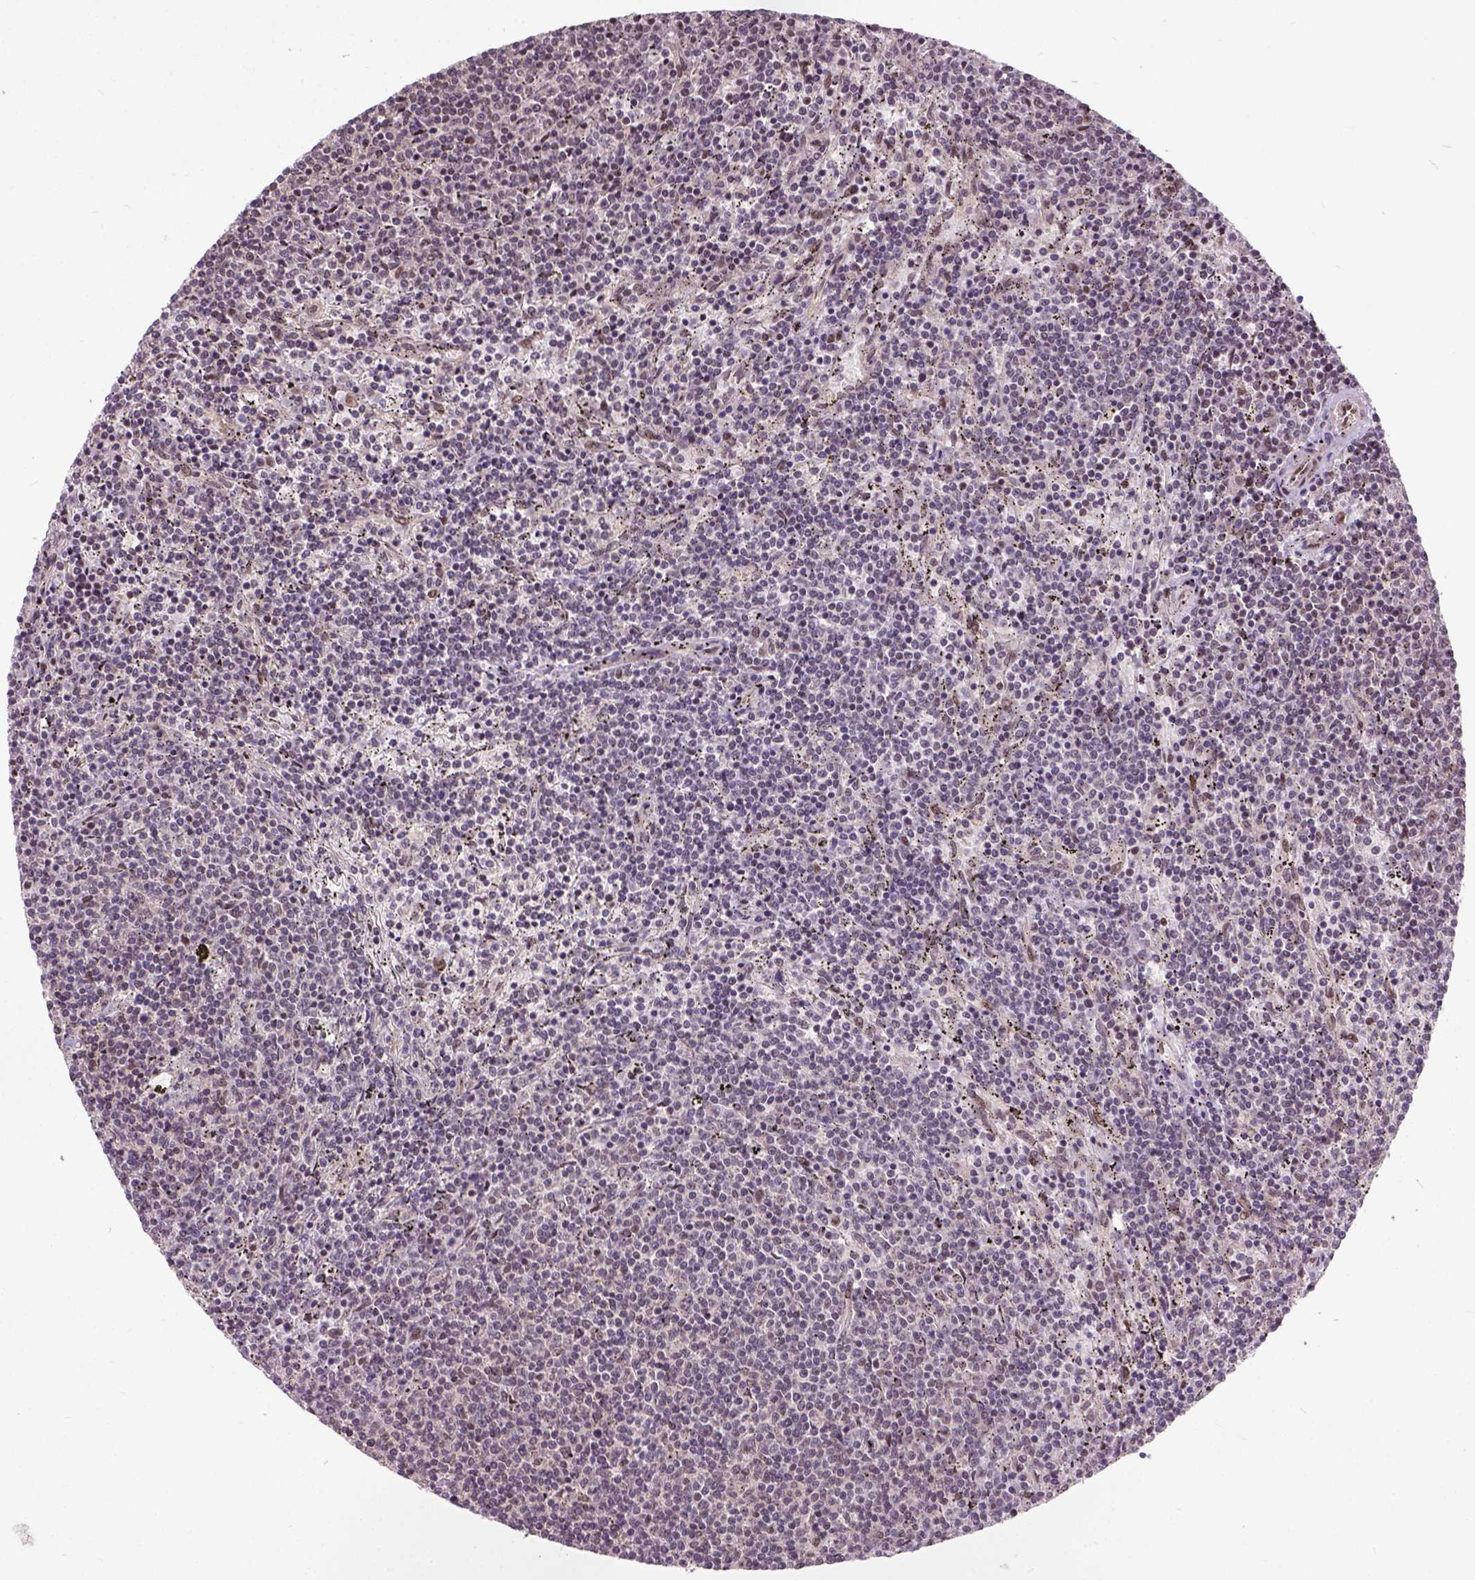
{"staining": {"intensity": "weak", "quantity": "<25%", "location": "nuclear"}, "tissue": "lymphoma", "cell_type": "Tumor cells", "image_type": "cancer", "snomed": [{"axis": "morphology", "description": "Malignant lymphoma, non-Hodgkin's type, Low grade"}, {"axis": "topography", "description": "Spleen"}], "caption": "A high-resolution image shows IHC staining of malignant lymphoma, non-Hodgkin's type (low-grade), which shows no significant staining in tumor cells.", "gene": "ZNF630", "patient": {"sex": "female", "age": 50}}